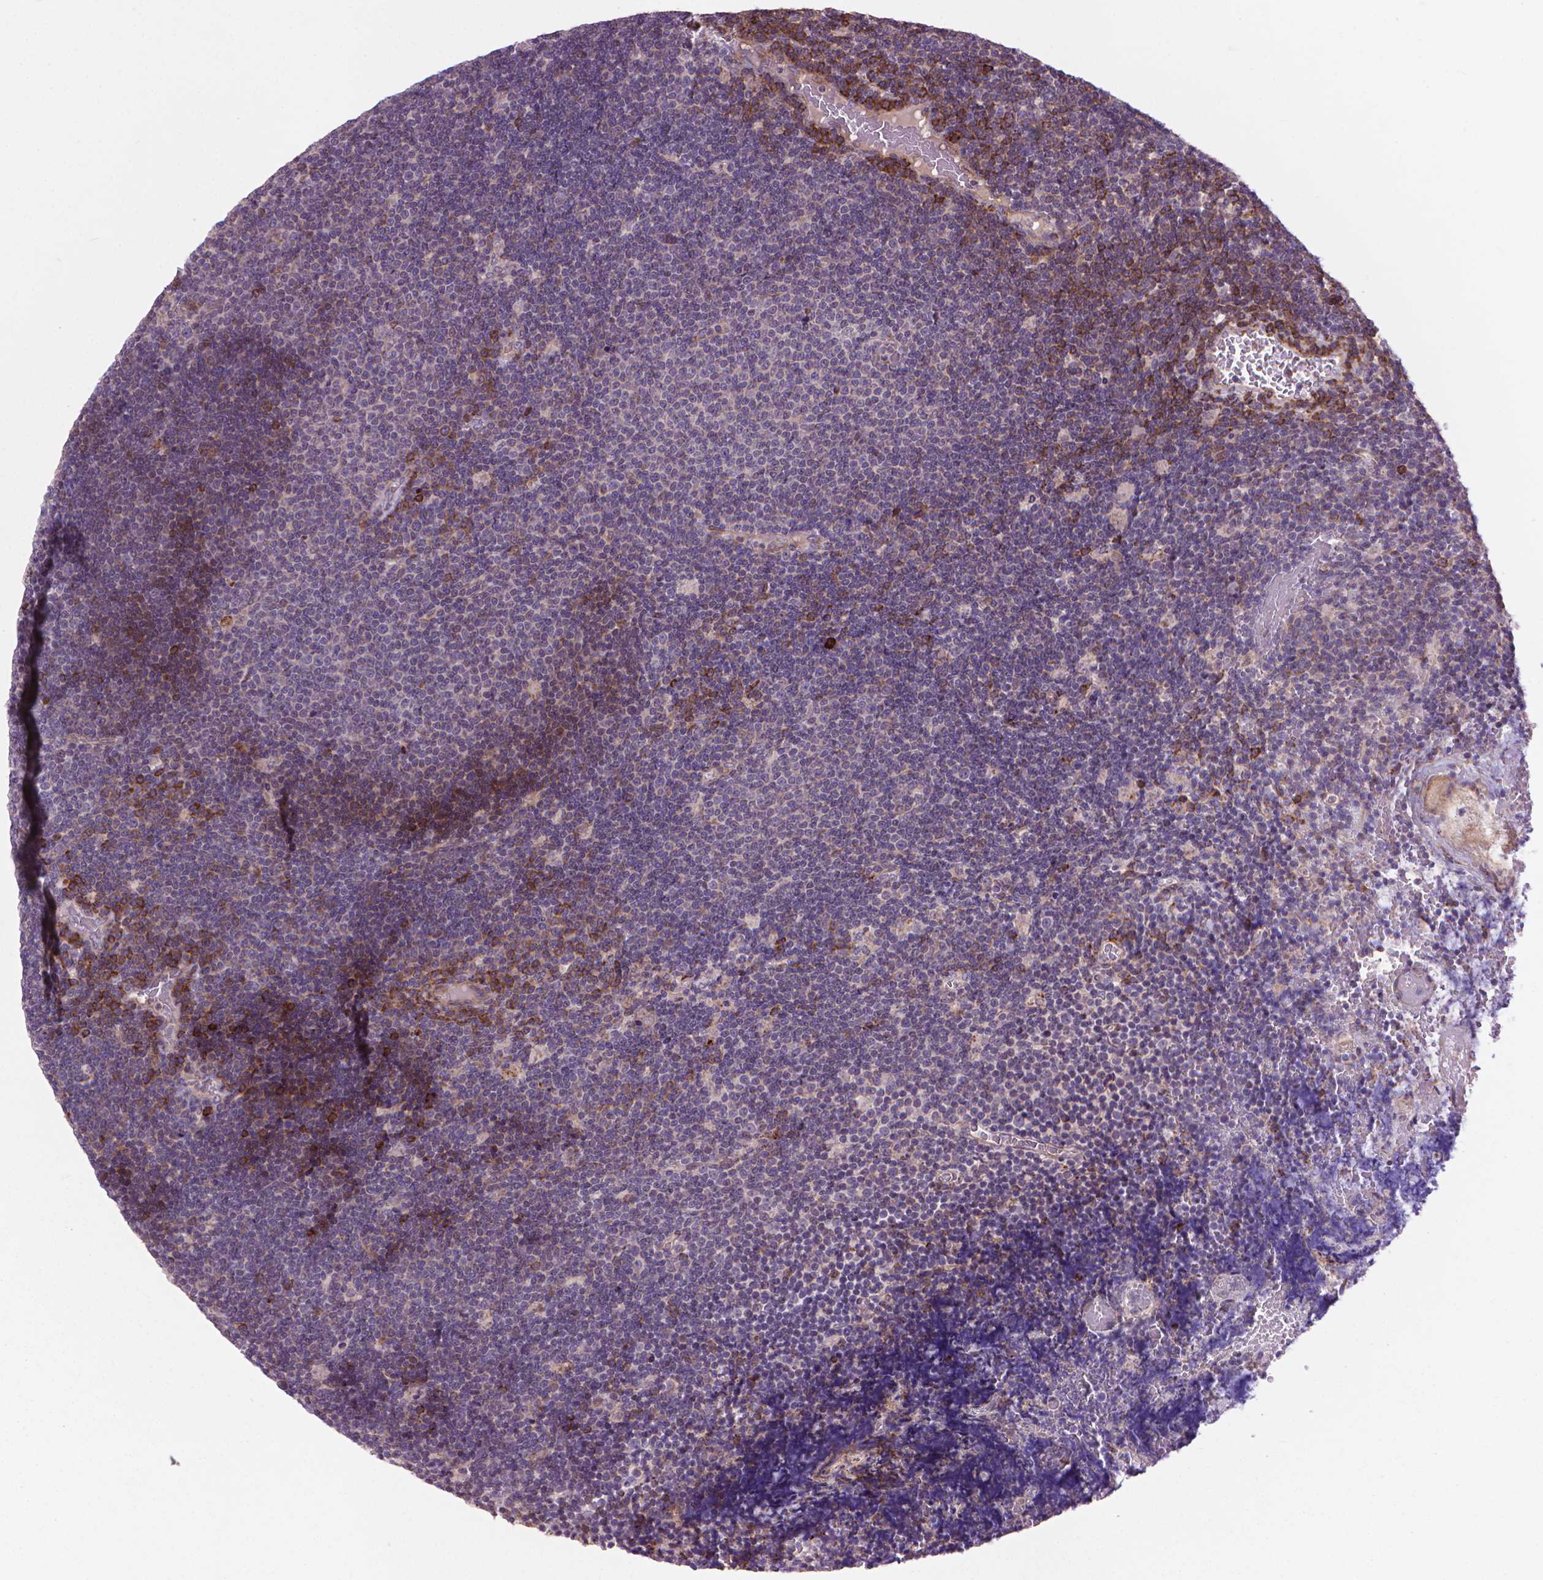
{"staining": {"intensity": "weak", "quantity": "<25%", "location": "cytoplasmic/membranous"}, "tissue": "lymphoma", "cell_type": "Tumor cells", "image_type": "cancer", "snomed": [{"axis": "morphology", "description": "Malignant lymphoma, non-Hodgkin's type, Low grade"}, {"axis": "topography", "description": "Brain"}], "caption": "A histopathology image of human lymphoma is negative for staining in tumor cells. (DAB immunohistochemistry (IHC) with hematoxylin counter stain).", "gene": "MYH14", "patient": {"sex": "female", "age": 66}}